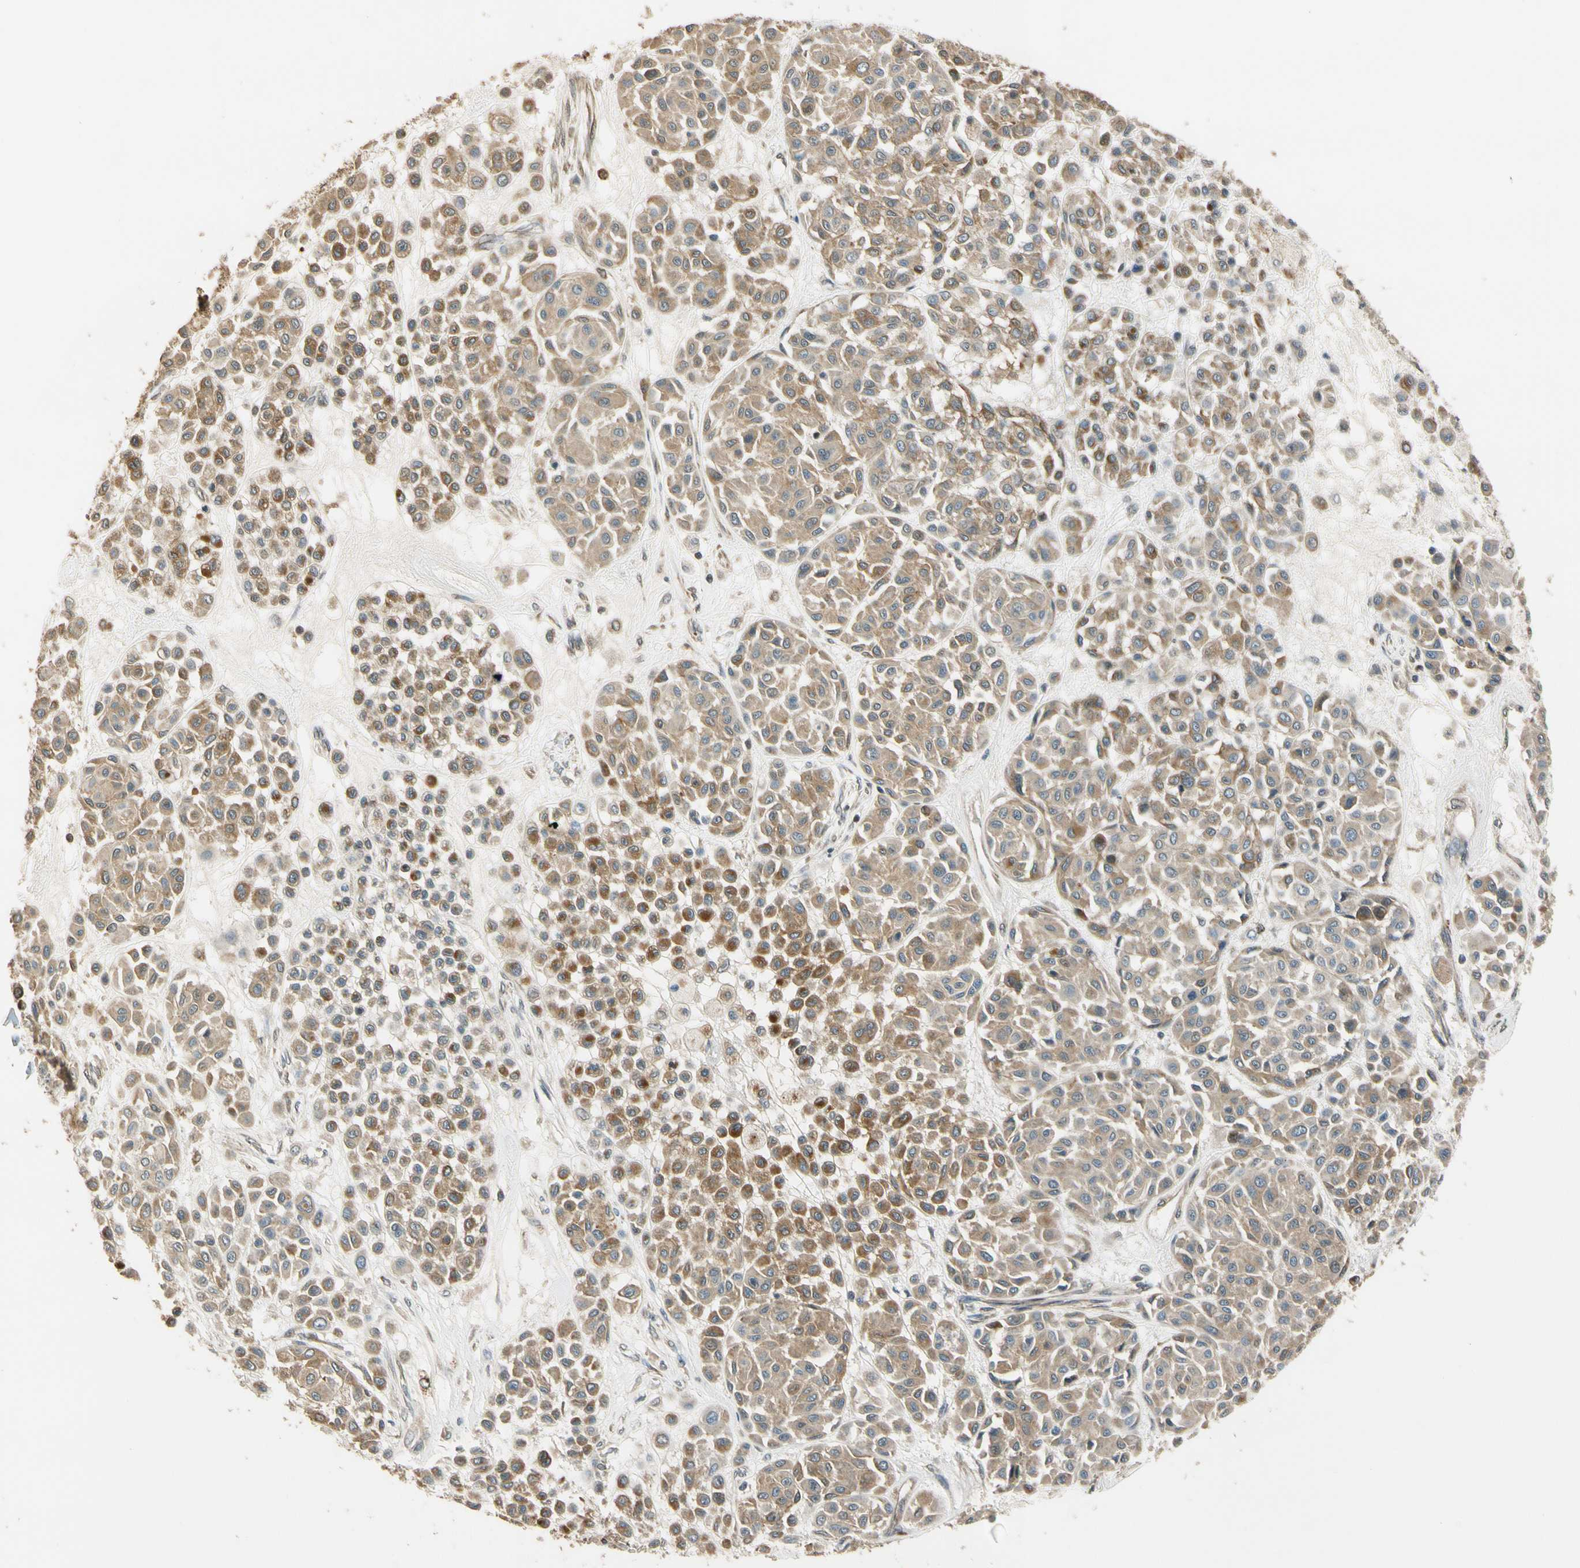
{"staining": {"intensity": "moderate", "quantity": ">75%", "location": "cytoplasmic/membranous"}, "tissue": "melanoma", "cell_type": "Tumor cells", "image_type": "cancer", "snomed": [{"axis": "morphology", "description": "Malignant melanoma, Metastatic site"}, {"axis": "topography", "description": "Soft tissue"}], "caption": "Melanoma stained for a protein shows moderate cytoplasmic/membranous positivity in tumor cells. Immunohistochemistry stains the protein of interest in brown and the nuclei are stained blue.", "gene": "LAMTOR1", "patient": {"sex": "male", "age": 41}}